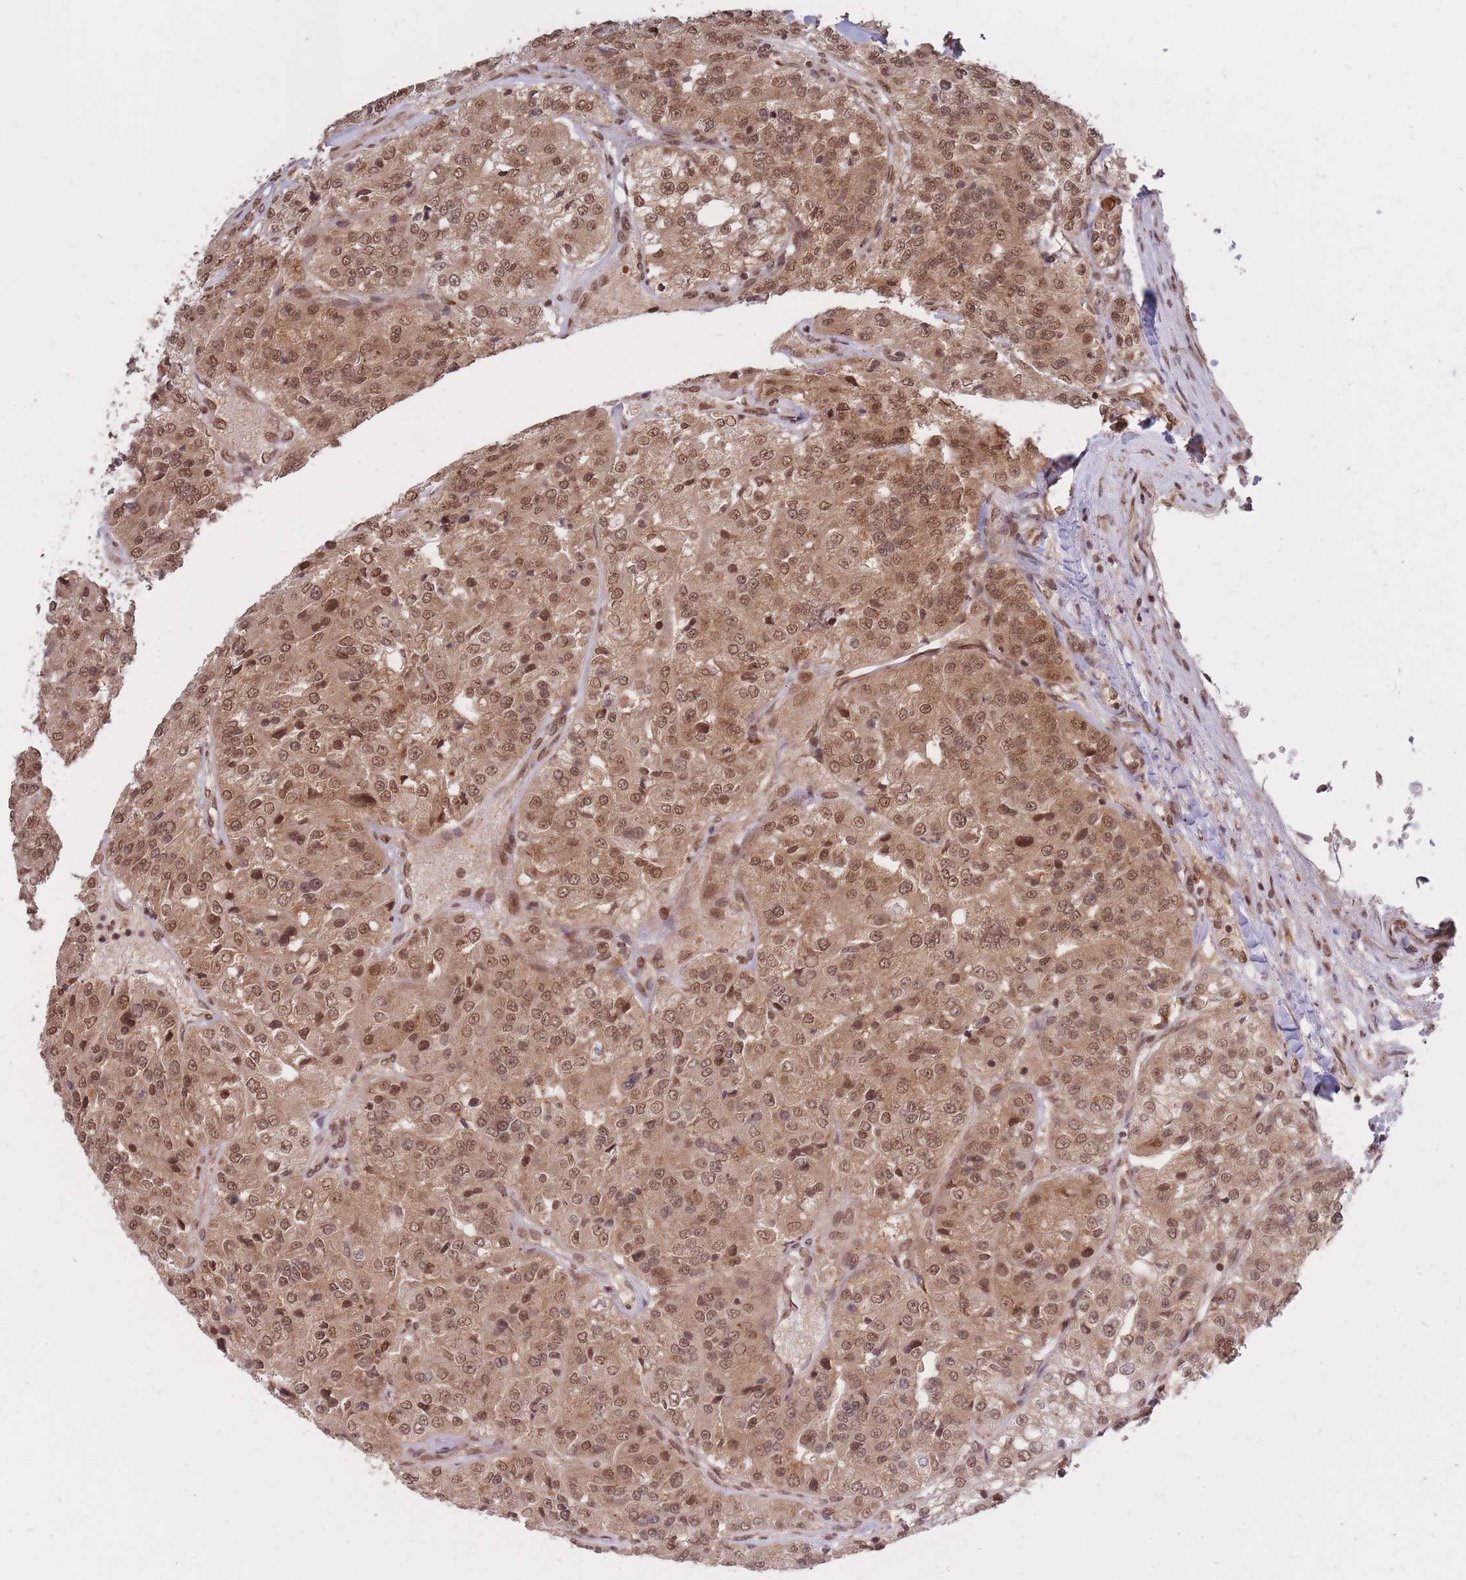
{"staining": {"intensity": "moderate", "quantity": ">75%", "location": "cytoplasmic/membranous,nuclear"}, "tissue": "renal cancer", "cell_type": "Tumor cells", "image_type": "cancer", "snomed": [{"axis": "morphology", "description": "Adenocarcinoma, NOS"}, {"axis": "topography", "description": "Kidney"}], "caption": "Immunohistochemical staining of human renal cancer demonstrates medium levels of moderate cytoplasmic/membranous and nuclear protein expression in about >75% of tumor cells.", "gene": "SRA1", "patient": {"sex": "female", "age": 63}}